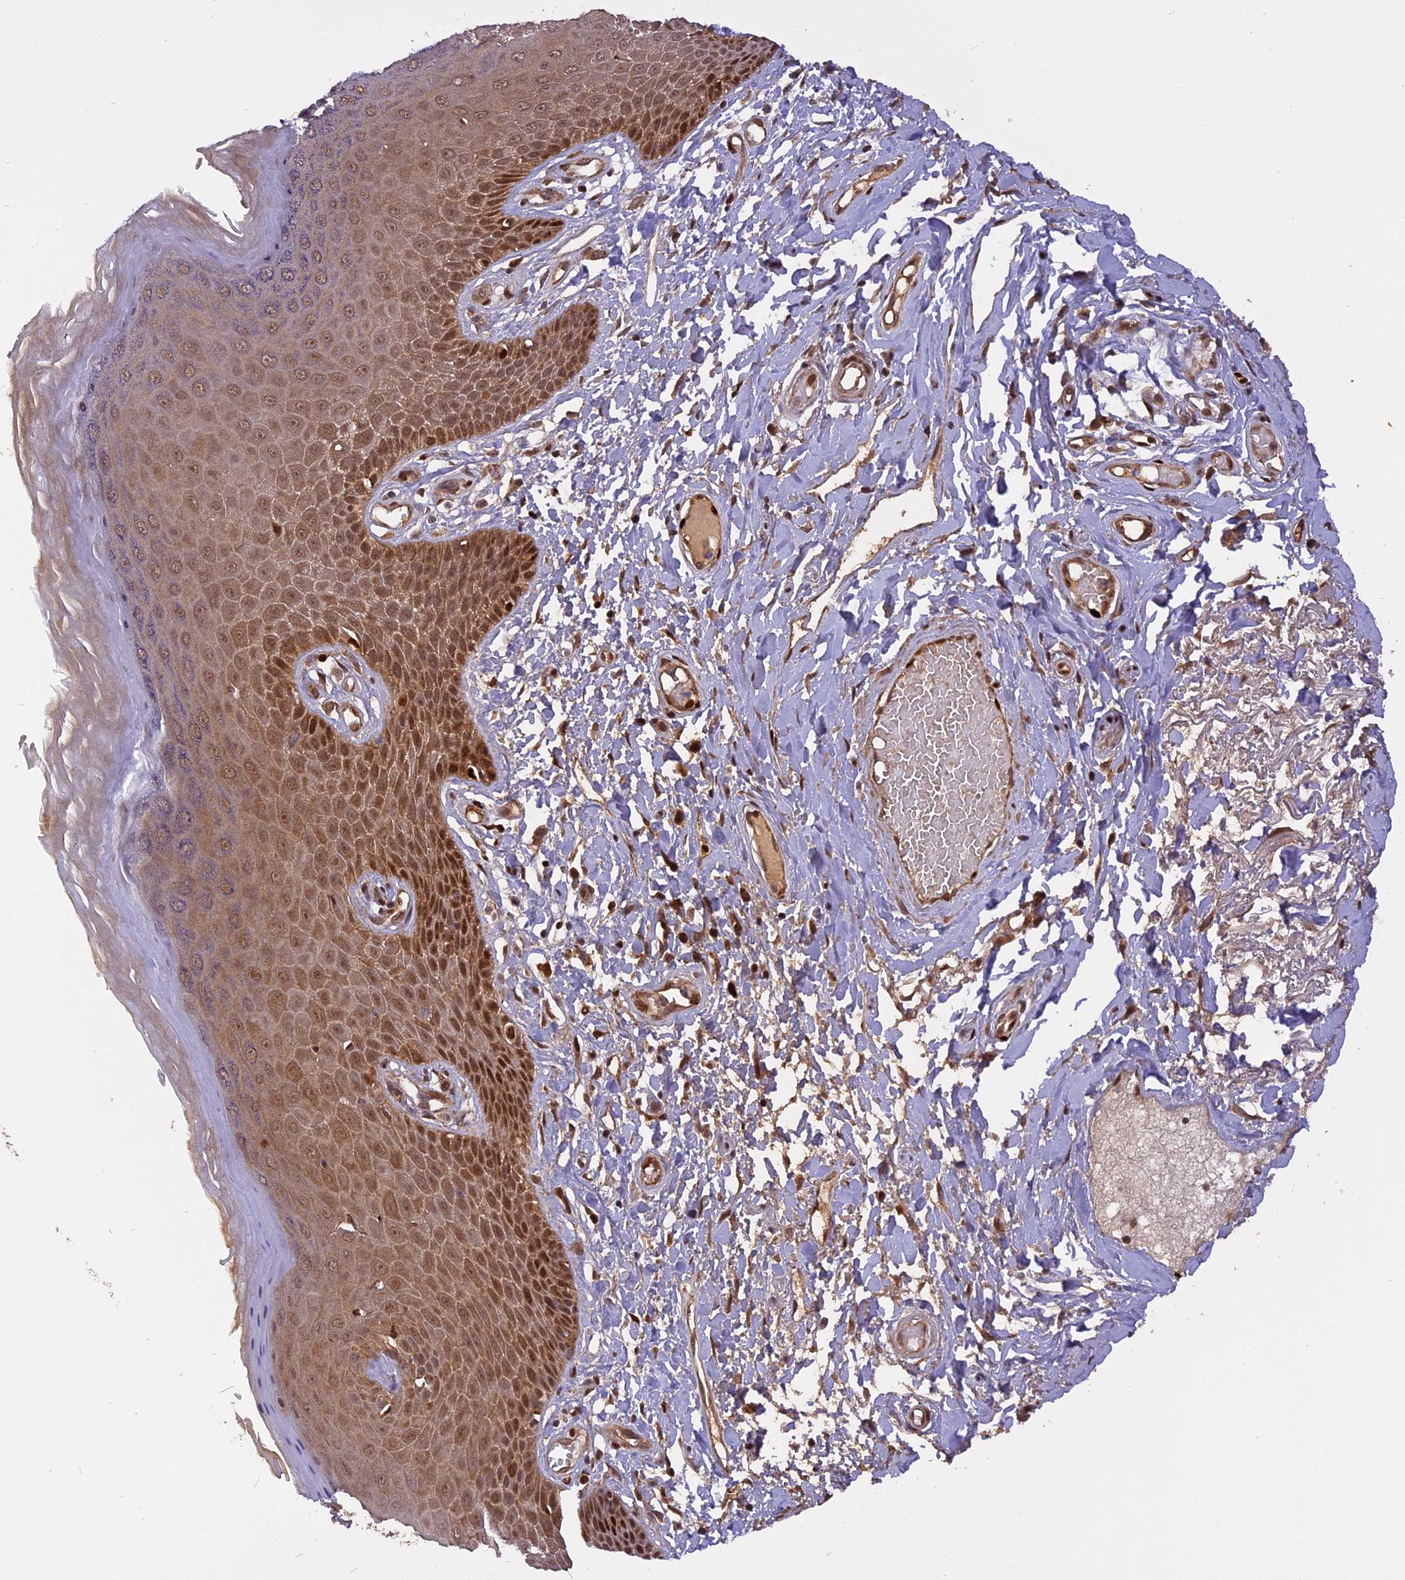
{"staining": {"intensity": "moderate", "quantity": ">75%", "location": "cytoplasmic/membranous,nuclear"}, "tissue": "skin", "cell_type": "Epidermal cells", "image_type": "normal", "snomed": [{"axis": "morphology", "description": "Normal tissue, NOS"}, {"axis": "topography", "description": "Anal"}], "caption": "Immunohistochemical staining of benign human skin exhibits moderate cytoplasmic/membranous,nuclear protein staining in approximately >75% of epidermal cells.", "gene": "MICALL1", "patient": {"sex": "male", "age": 78}}